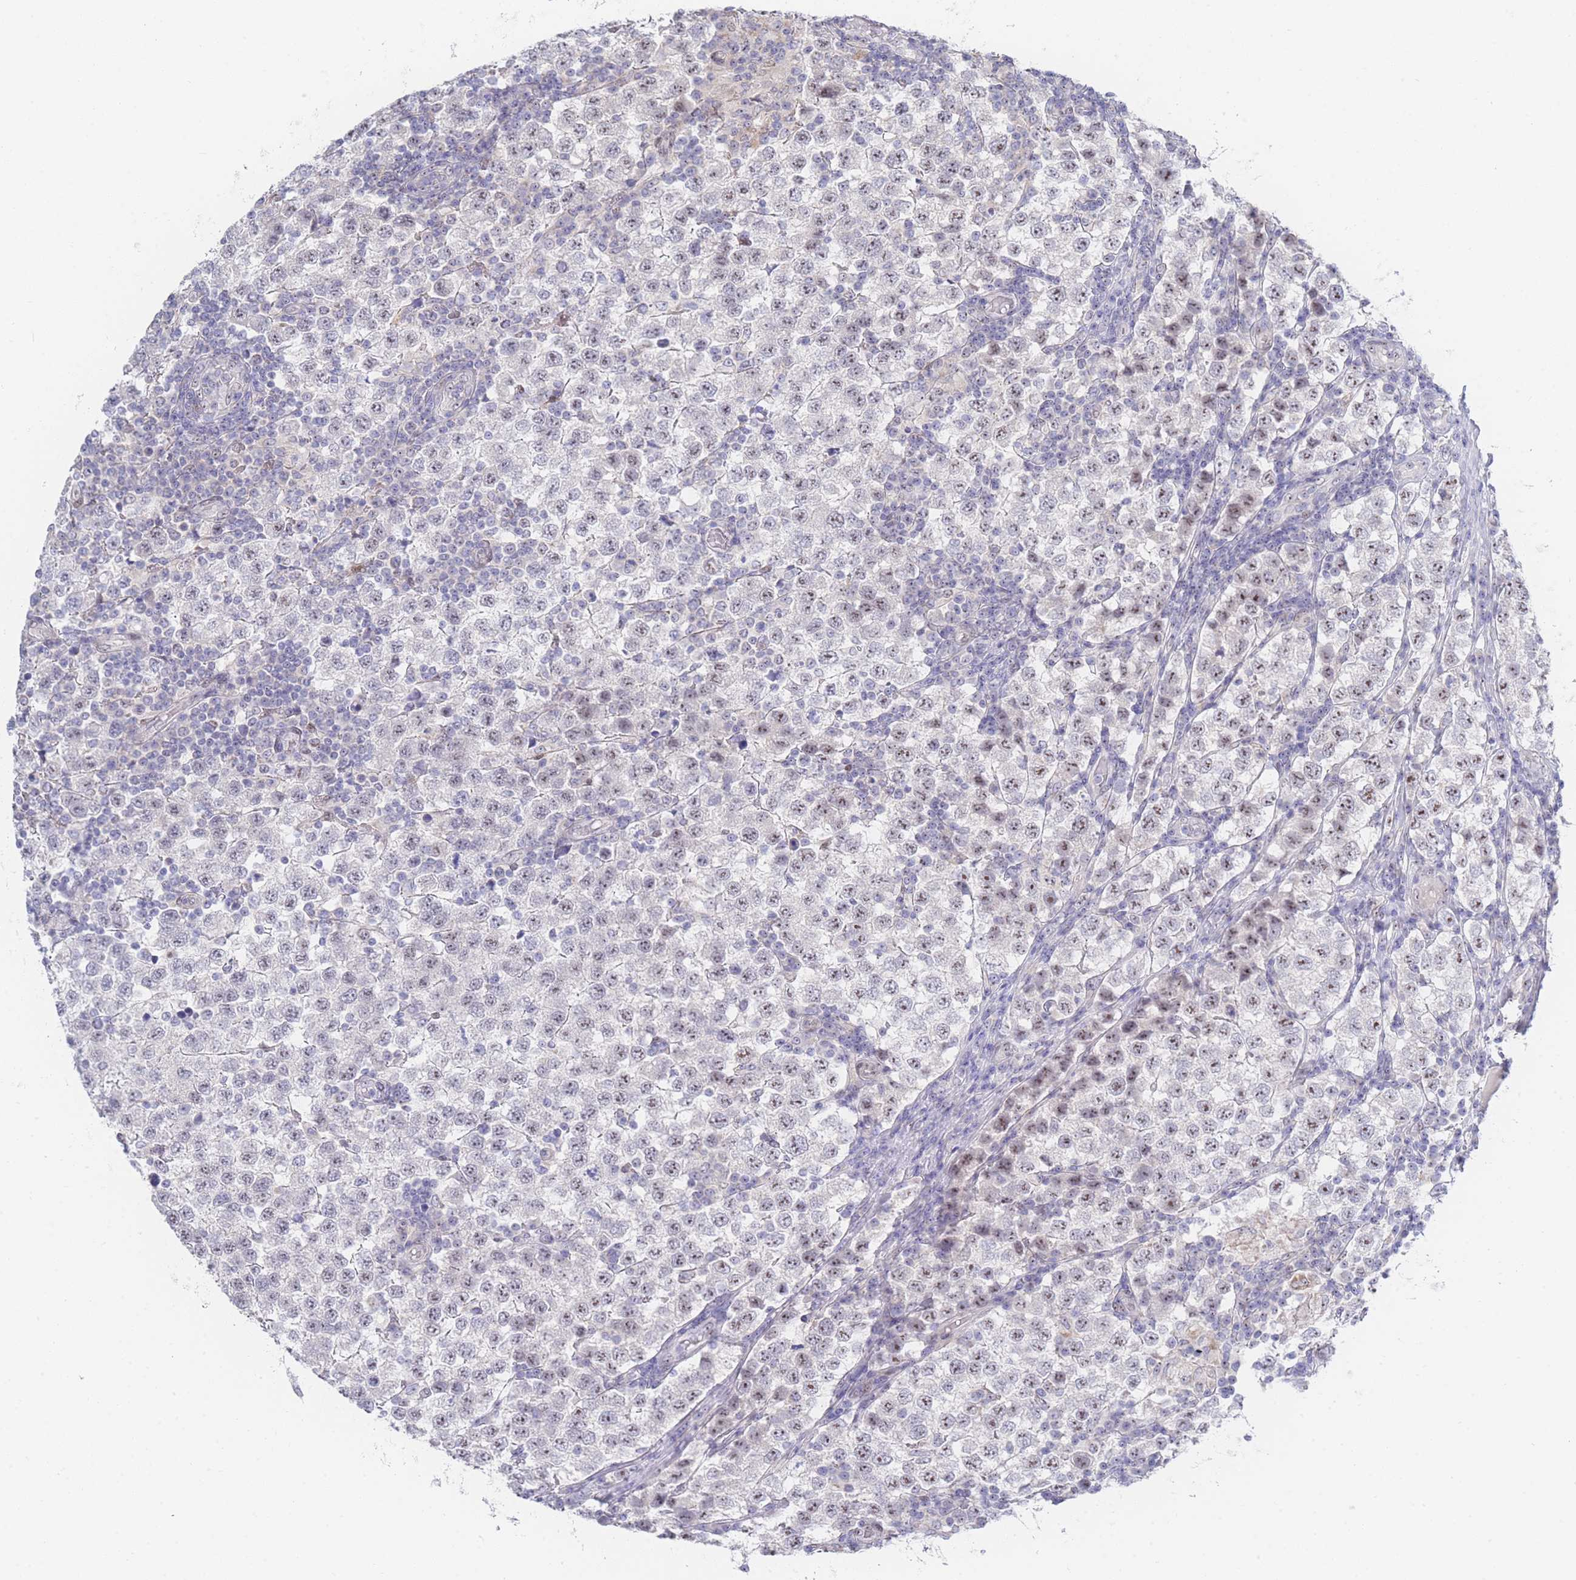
{"staining": {"intensity": "moderate", "quantity": "25%-75%", "location": "nuclear"}, "tissue": "testis cancer", "cell_type": "Tumor cells", "image_type": "cancer", "snomed": [{"axis": "morphology", "description": "Seminoma, NOS"}, {"axis": "topography", "description": "Testis"}], "caption": "About 25%-75% of tumor cells in human seminoma (testis) display moderate nuclear protein expression as visualized by brown immunohistochemical staining.", "gene": "ZNF142", "patient": {"sex": "male", "age": 34}}